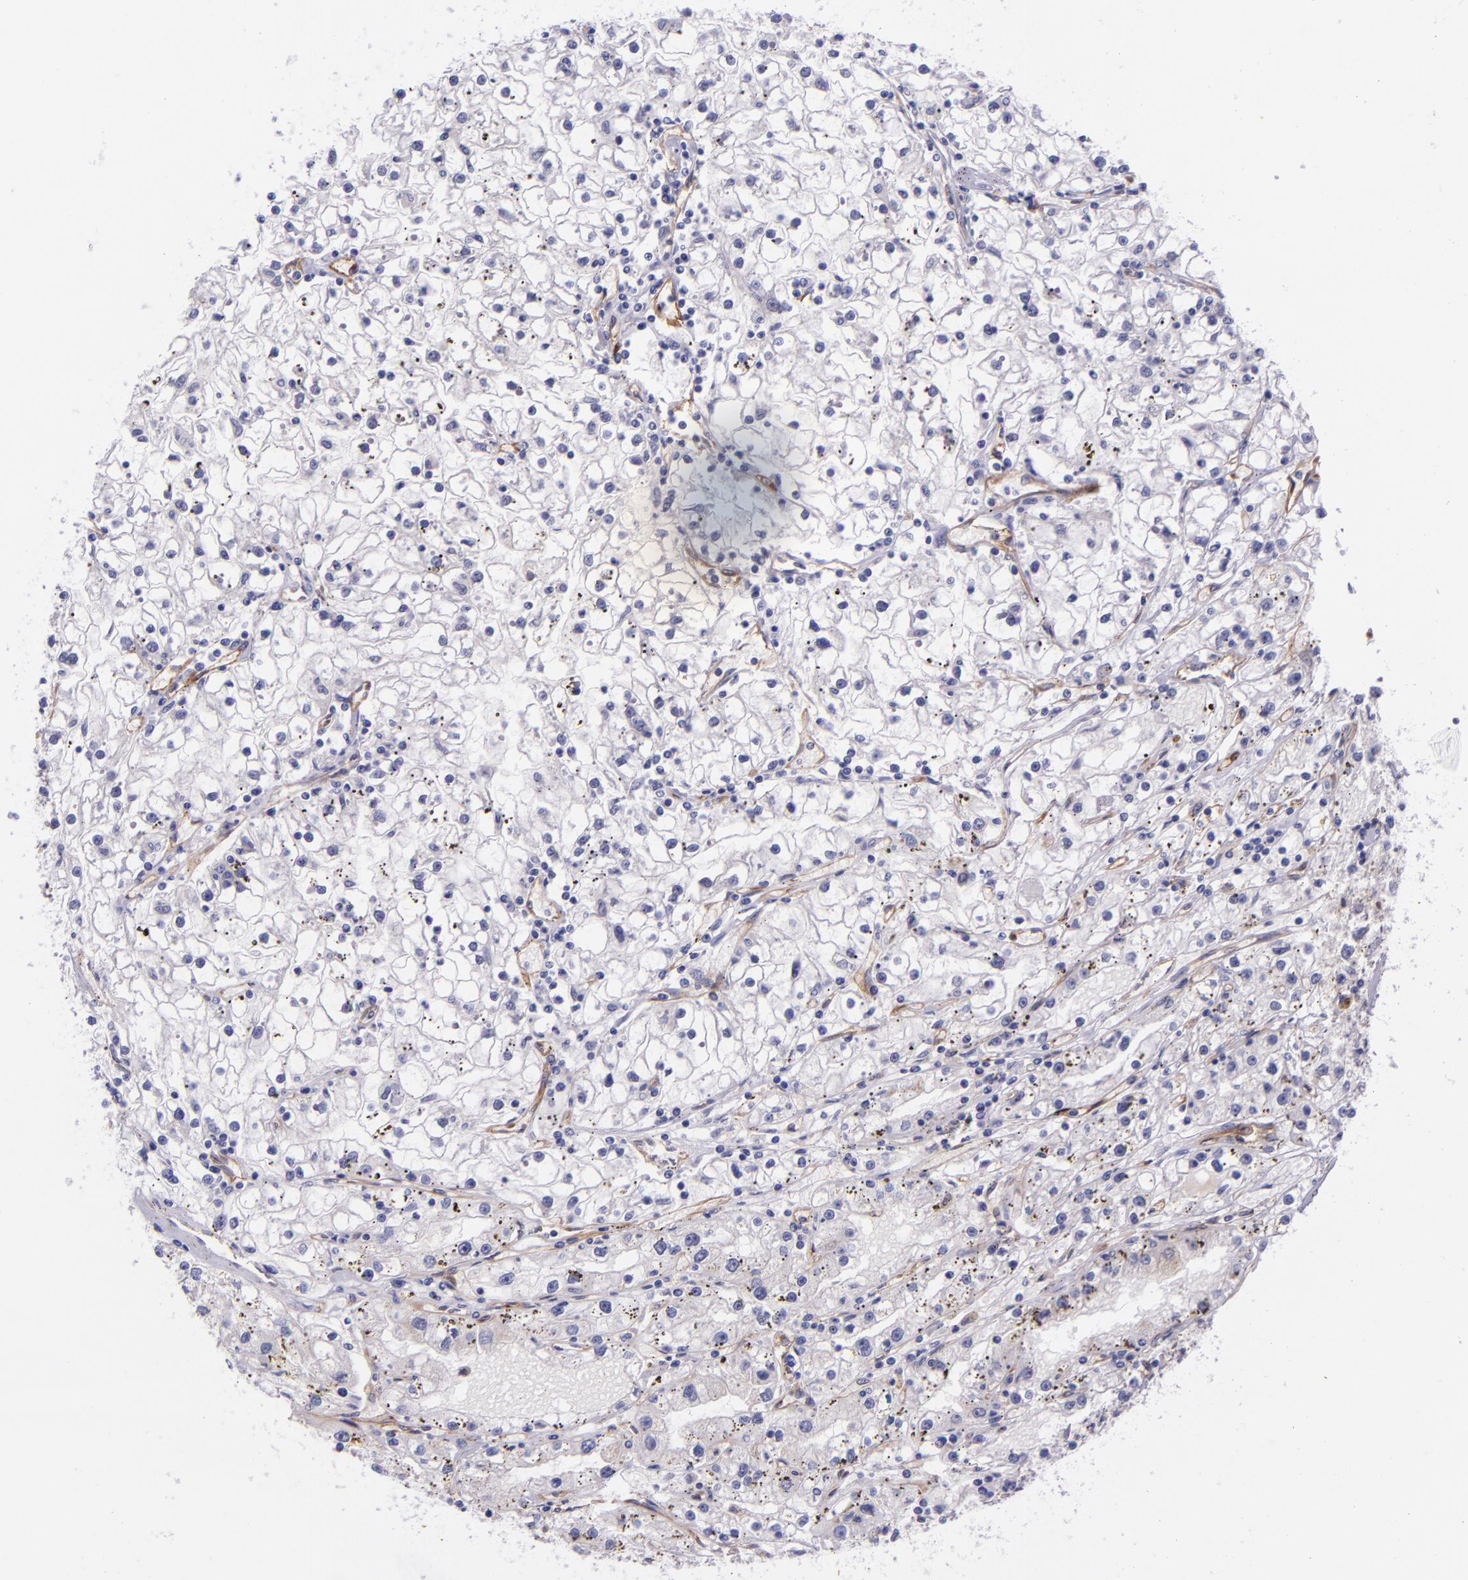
{"staining": {"intensity": "negative", "quantity": "none", "location": "none"}, "tissue": "renal cancer", "cell_type": "Tumor cells", "image_type": "cancer", "snomed": [{"axis": "morphology", "description": "Adenocarcinoma, NOS"}, {"axis": "topography", "description": "Kidney"}], "caption": "Immunohistochemistry (IHC) of human renal cancer (adenocarcinoma) exhibits no staining in tumor cells.", "gene": "NOS3", "patient": {"sex": "male", "age": 56}}